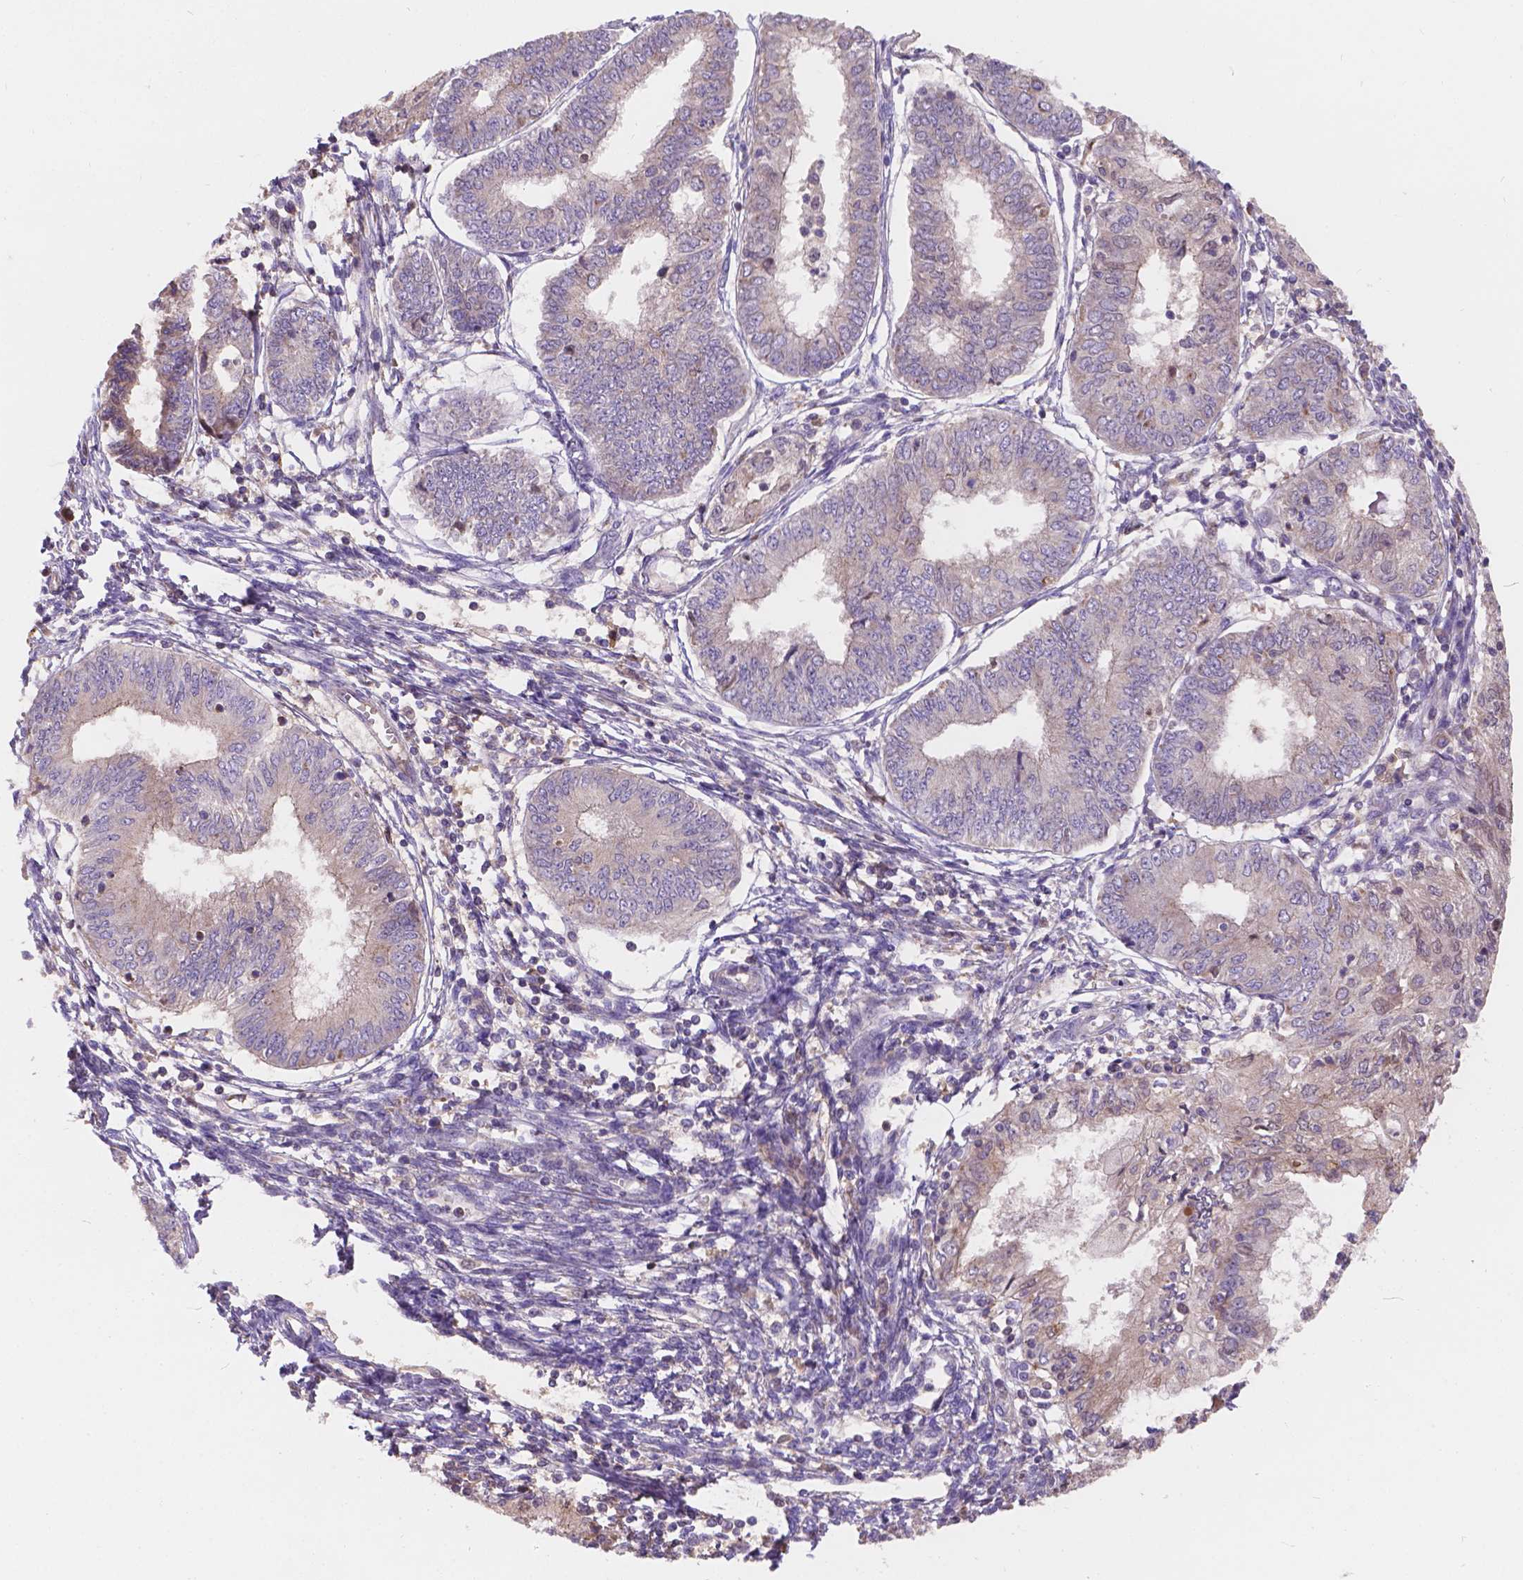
{"staining": {"intensity": "negative", "quantity": "none", "location": "none"}, "tissue": "endometrial cancer", "cell_type": "Tumor cells", "image_type": "cancer", "snomed": [{"axis": "morphology", "description": "Adenocarcinoma, NOS"}, {"axis": "topography", "description": "Endometrium"}], "caption": "DAB (3,3'-diaminobenzidine) immunohistochemical staining of endometrial cancer demonstrates no significant positivity in tumor cells. Brightfield microscopy of immunohistochemistry (IHC) stained with DAB (3,3'-diaminobenzidine) (brown) and hematoxylin (blue), captured at high magnification.", "gene": "CDK10", "patient": {"sex": "female", "age": 68}}